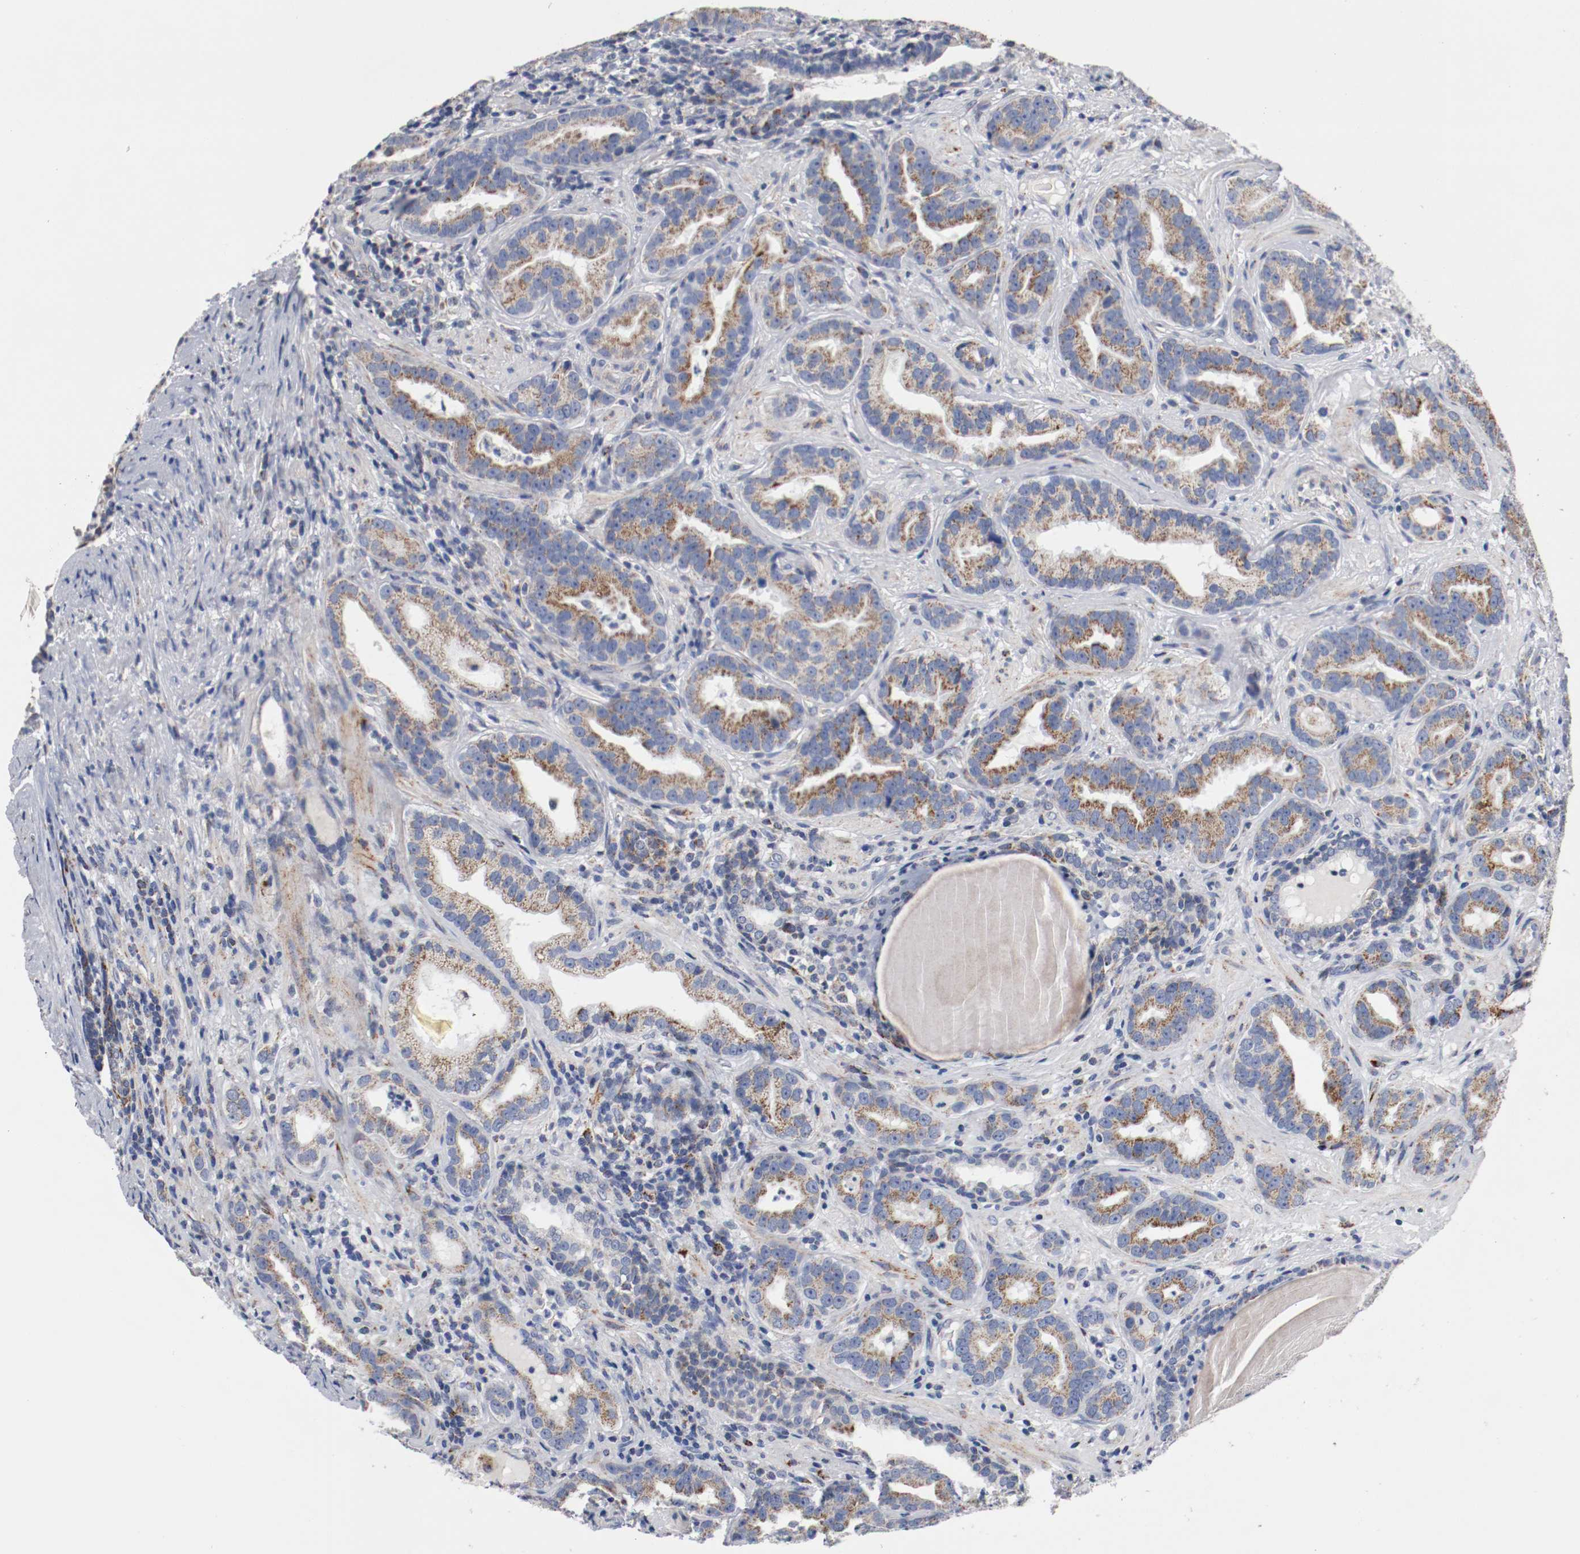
{"staining": {"intensity": "moderate", "quantity": ">75%", "location": "cytoplasmic/membranous"}, "tissue": "prostate cancer", "cell_type": "Tumor cells", "image_type": "cancer", "snomed": [{"axis": "morphology", "description": "Adenocarcinoma, Low grade"}, {"axis": "topography", "description": "Prostate"}], "caption": "Immunohistochemistry (IHC) histopathology image of human low-grade adenocarcinoma (prostate) stained for a protein (brown), which displays medium levels of moderate cytoplasmic/membranous staining in about >75% of tumor cells.", "gene": "TUBD1", "patient": {"sex": "male", "age": 59}}